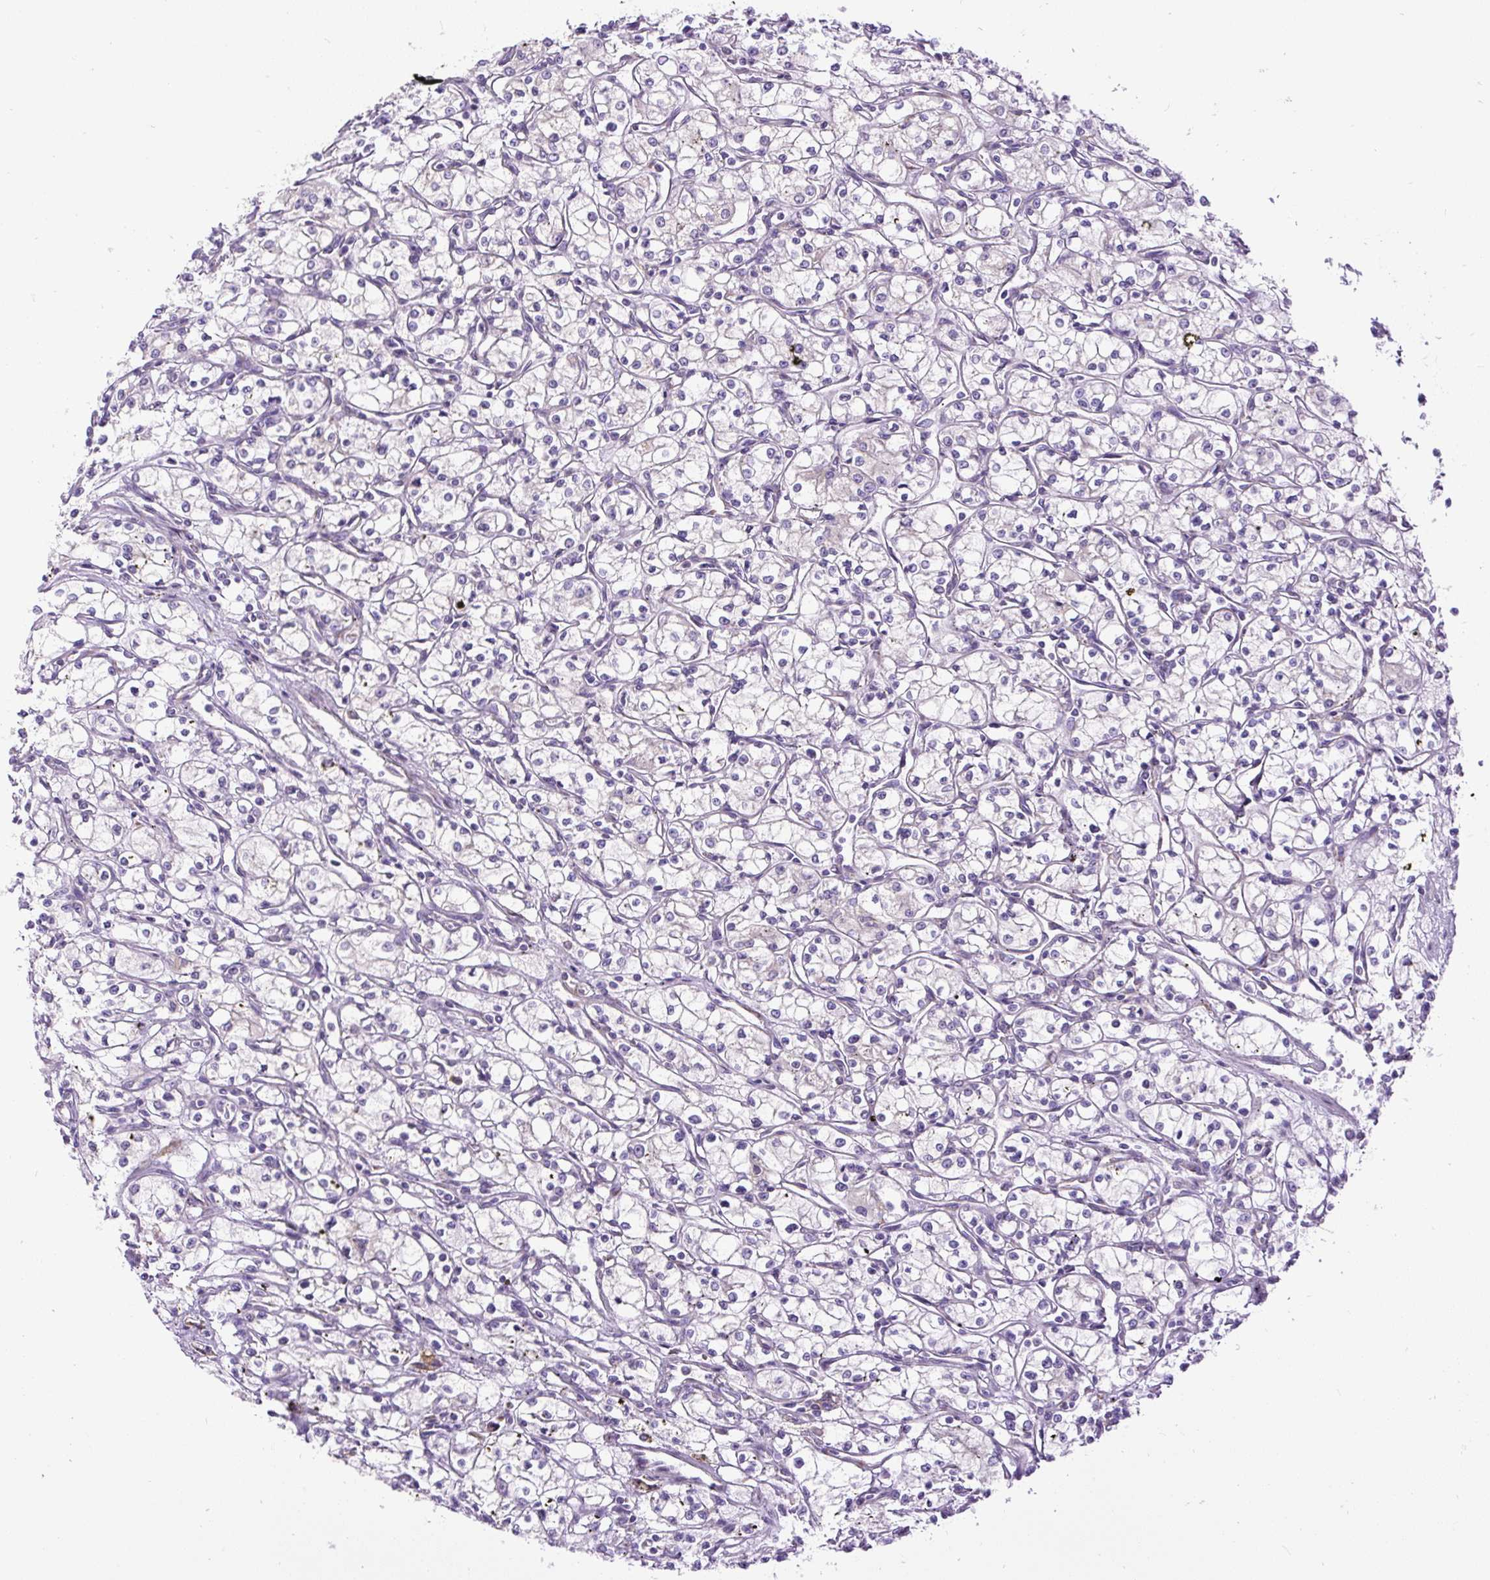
{"staining": {"intensity": "negative", "quantity": "none", "location": "none"}, "tissue": "renal cancer", "cell_type": "Tumor cells", "image_type": "cancer", "snomed": [{"axis": "morphology", "description": "Adenocarcinoma, NOS"}, {"axis": "topography", "description": "Kidney"}], "caption": "The histopathology image displays no staining of tumor cells in renal cancer.", "gene": "DDOST", "patient": {"sex": "male", "age": 59}}